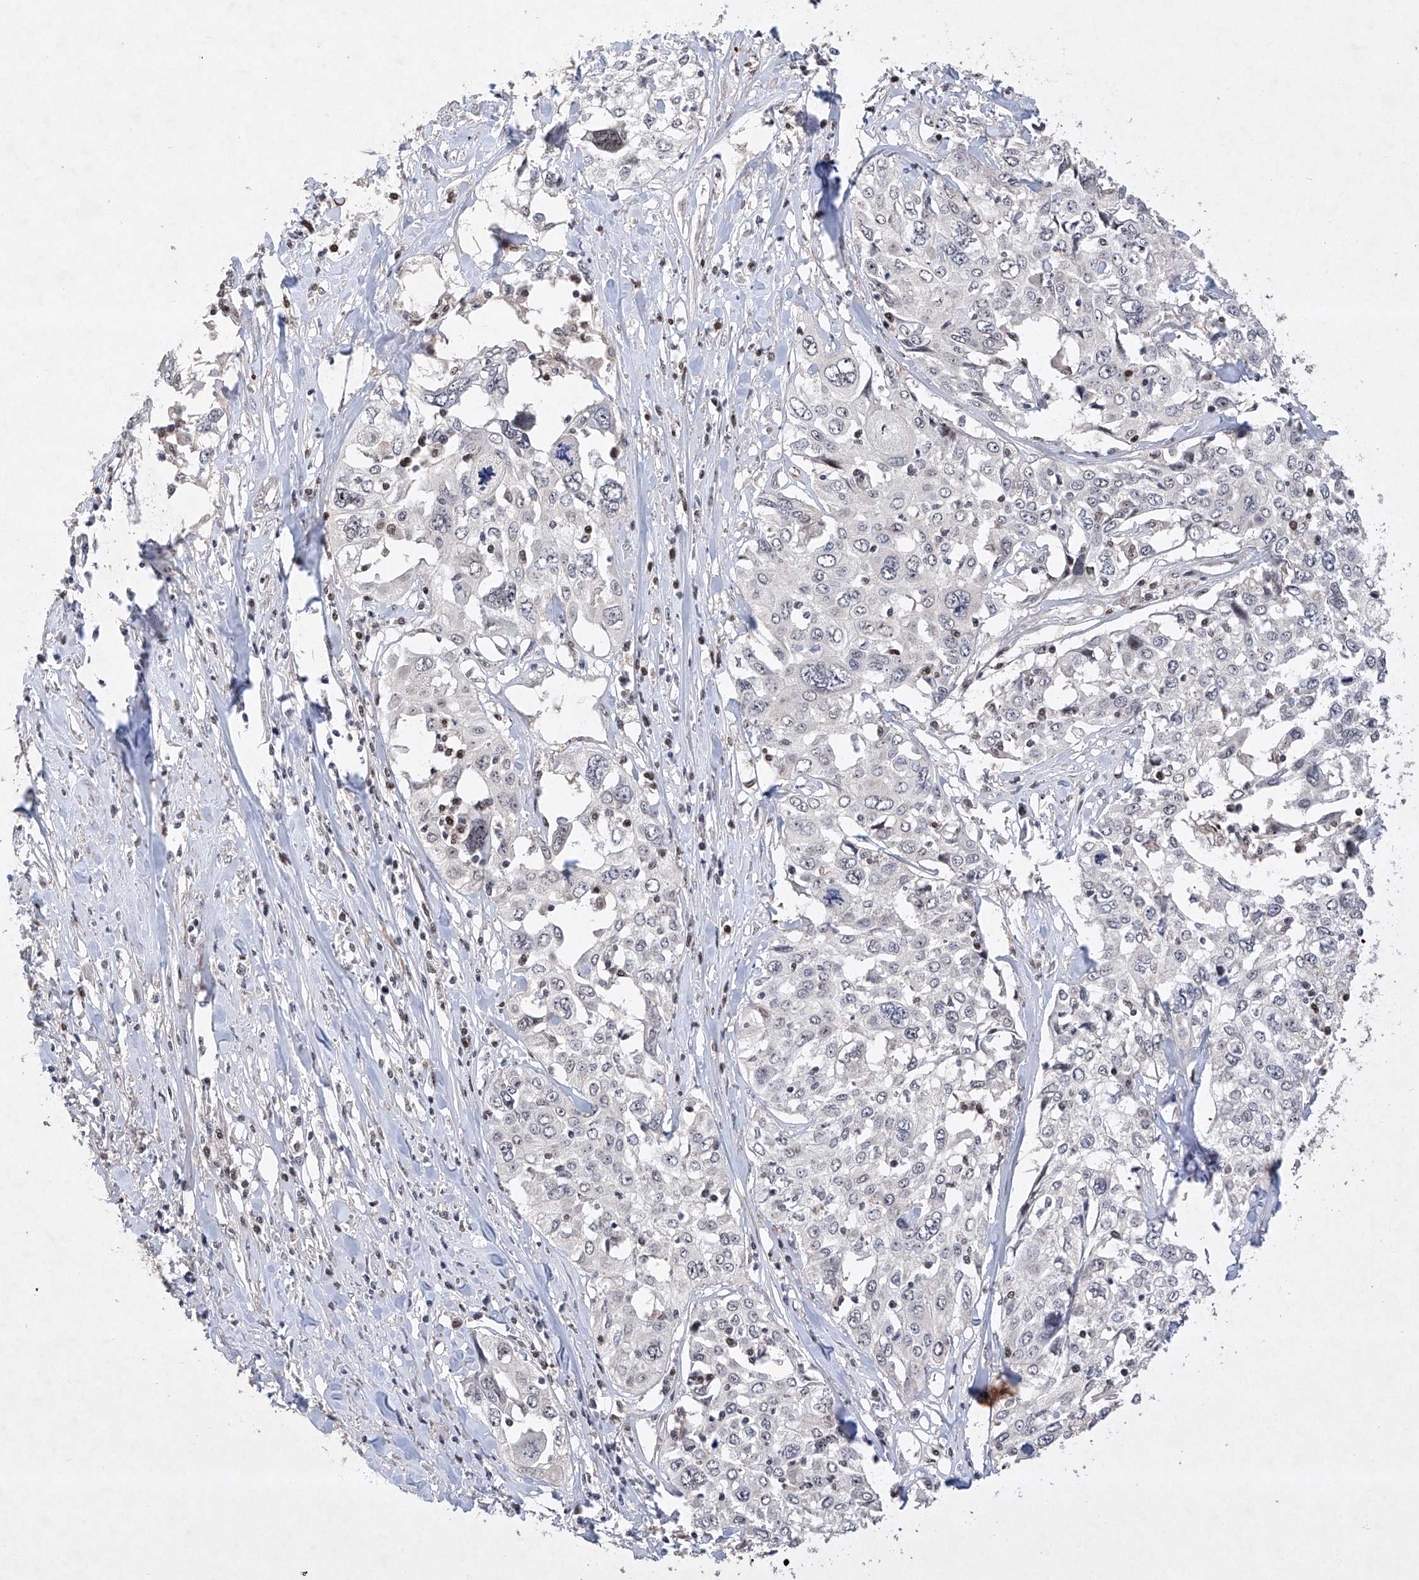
{"staining": {"intensity": "negative", "quantity": "none", "location": "none"}, "tissue": "cervical cancer", "cell_type": "Tumor cells", "image_type": "cancer", "snomed": [{"axis": "morphology", "description": "Squamous cell carcinoma, NOS"}, {"axis": "topography", "description": "Cervix"}], "caption": "There is no significant expression in tumor cells of squamous cell carcinoma (cervical). Nuclei are stained in blue.", "gene": "AFG1L", "patient": {"sex": "female", "age": 31}}